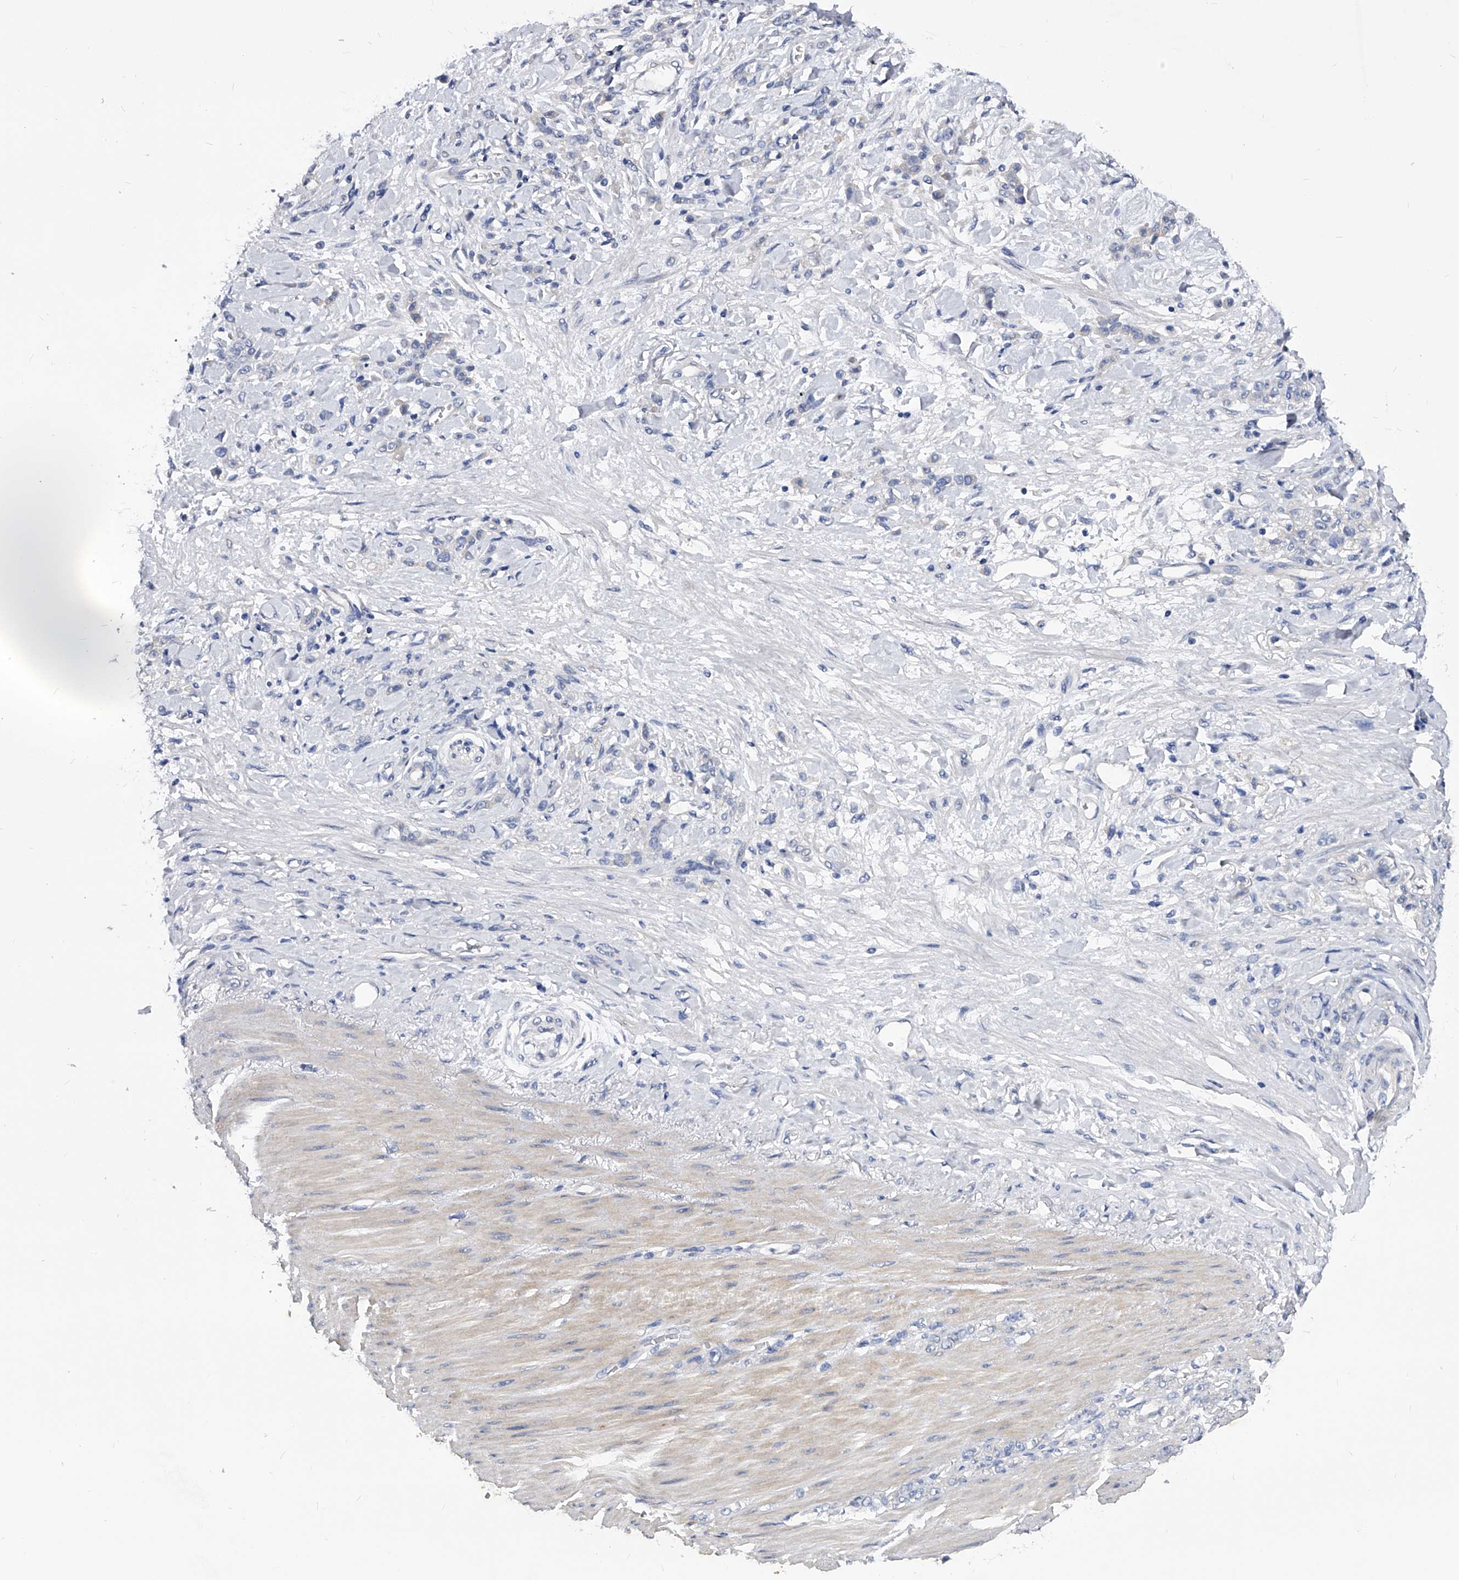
{"staining": {"intensity": "negative", "quantity": "none", "location": "none"}, "tissue": "stomach cancer", "cell_type": "Tumor cells", "image_type": "cancer", "snomed": [{"axis": "morphology", "description": "Normal tissue, NOS"}, {"axis": "morphology", "description": "Adenocarcinoma, NOS"}, {"axis": "topography", "description": "Stomach"}], "caption": "The immunohistochemistry image has no significant staining in tumor cells of stomach adenocarcinoma tissue.", "gene": "PPP5C", "patient": {"sex": "male", "age": 82}}